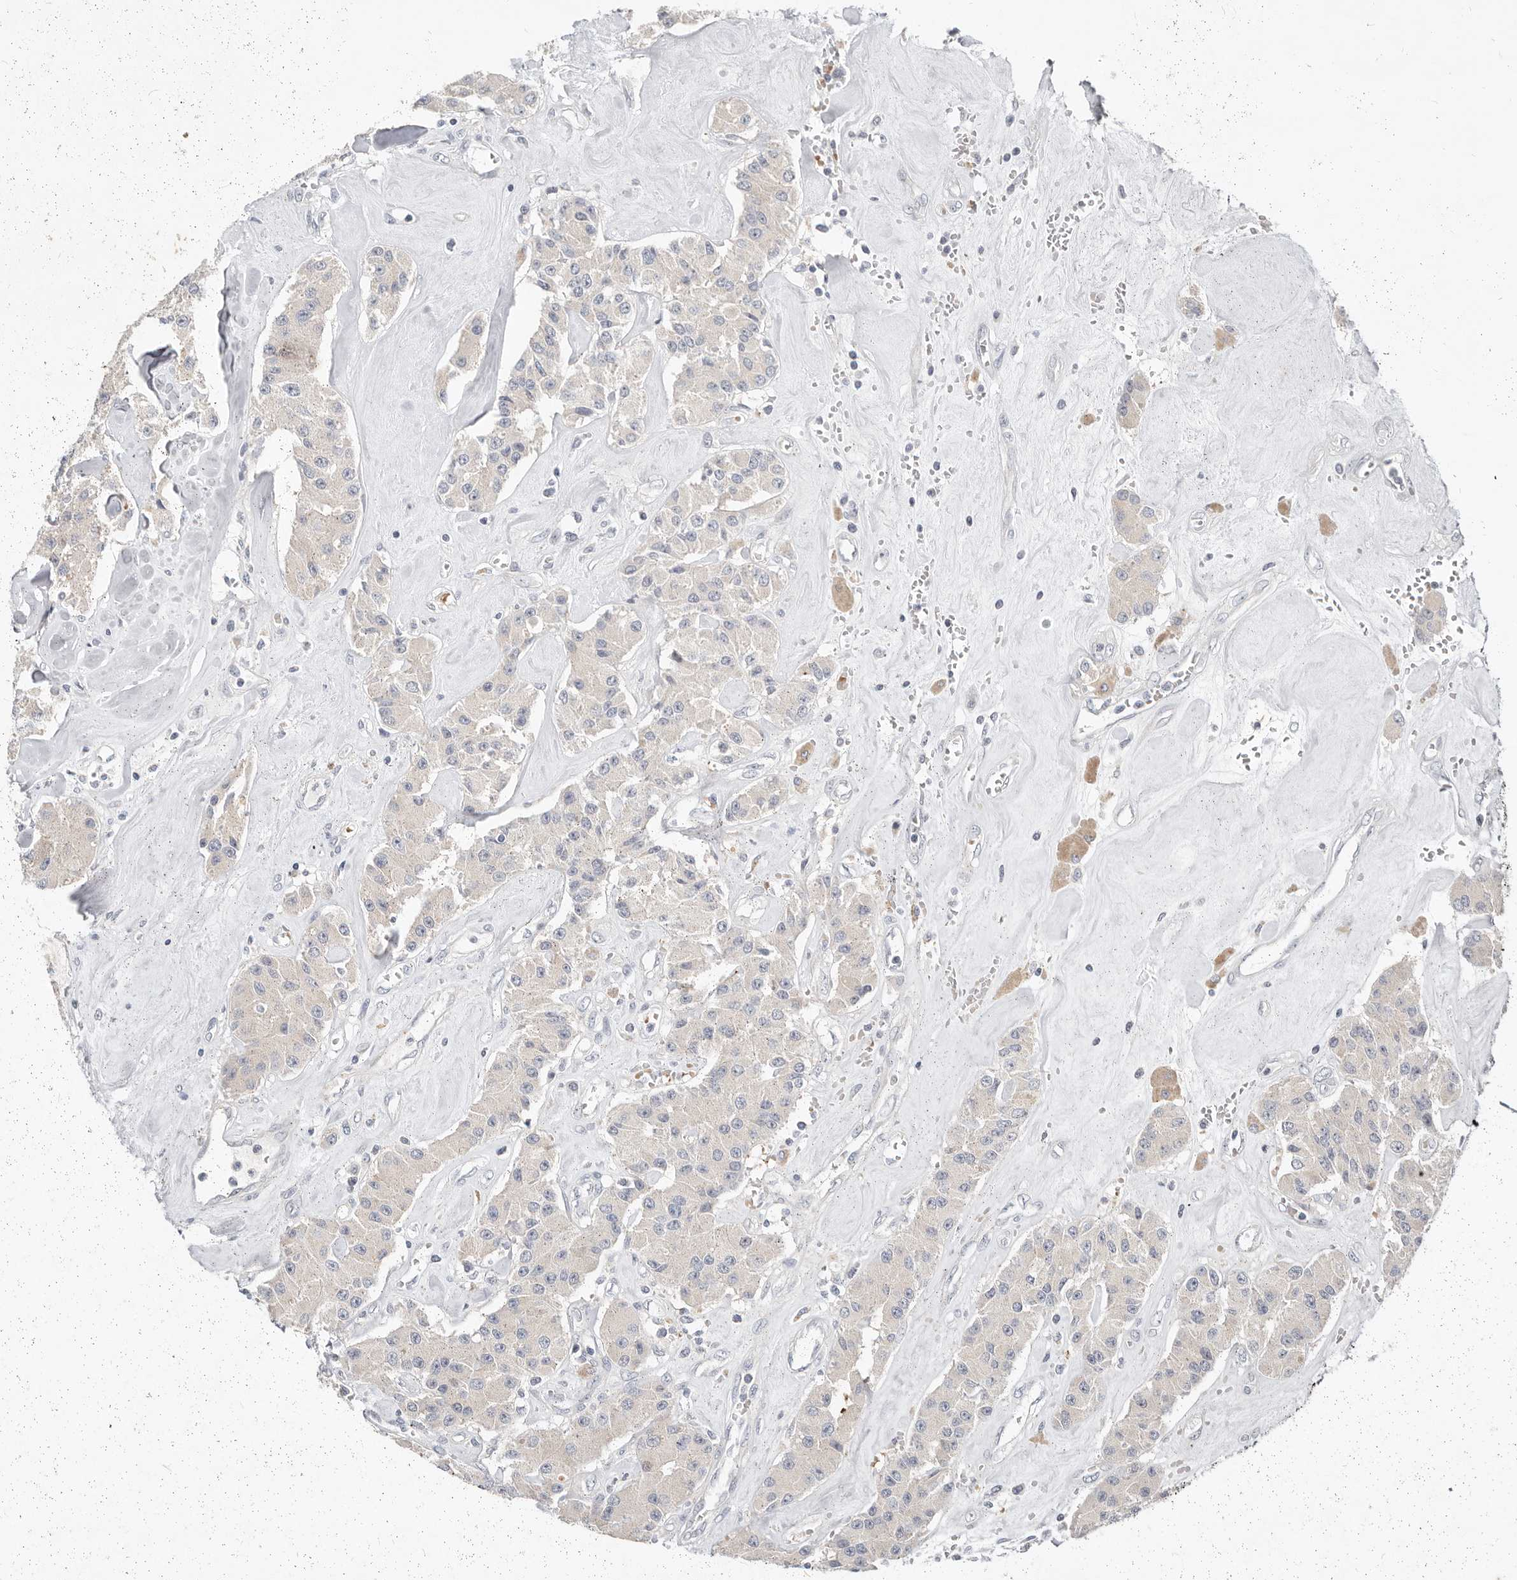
{"staining": {"intensity": "negative", "quantity": "none", "location": "none"}, "tissue": "carcinoid", "cell_type": "Tumor cells", "image_type": "cancer", "snomed": [{"axis": "morphology", "description": "Carcinoid, malignant, NOS"}, {"axis": "topography", "description": "Pancreas"}], "caption": "Immunohistochemistry histopathology image of malignant carcinoid stained for a protein (brown), which reveals no expression in tumor cells.", "gene": "TMEM63B", "patient": {"sex": "male", "age": 41}}